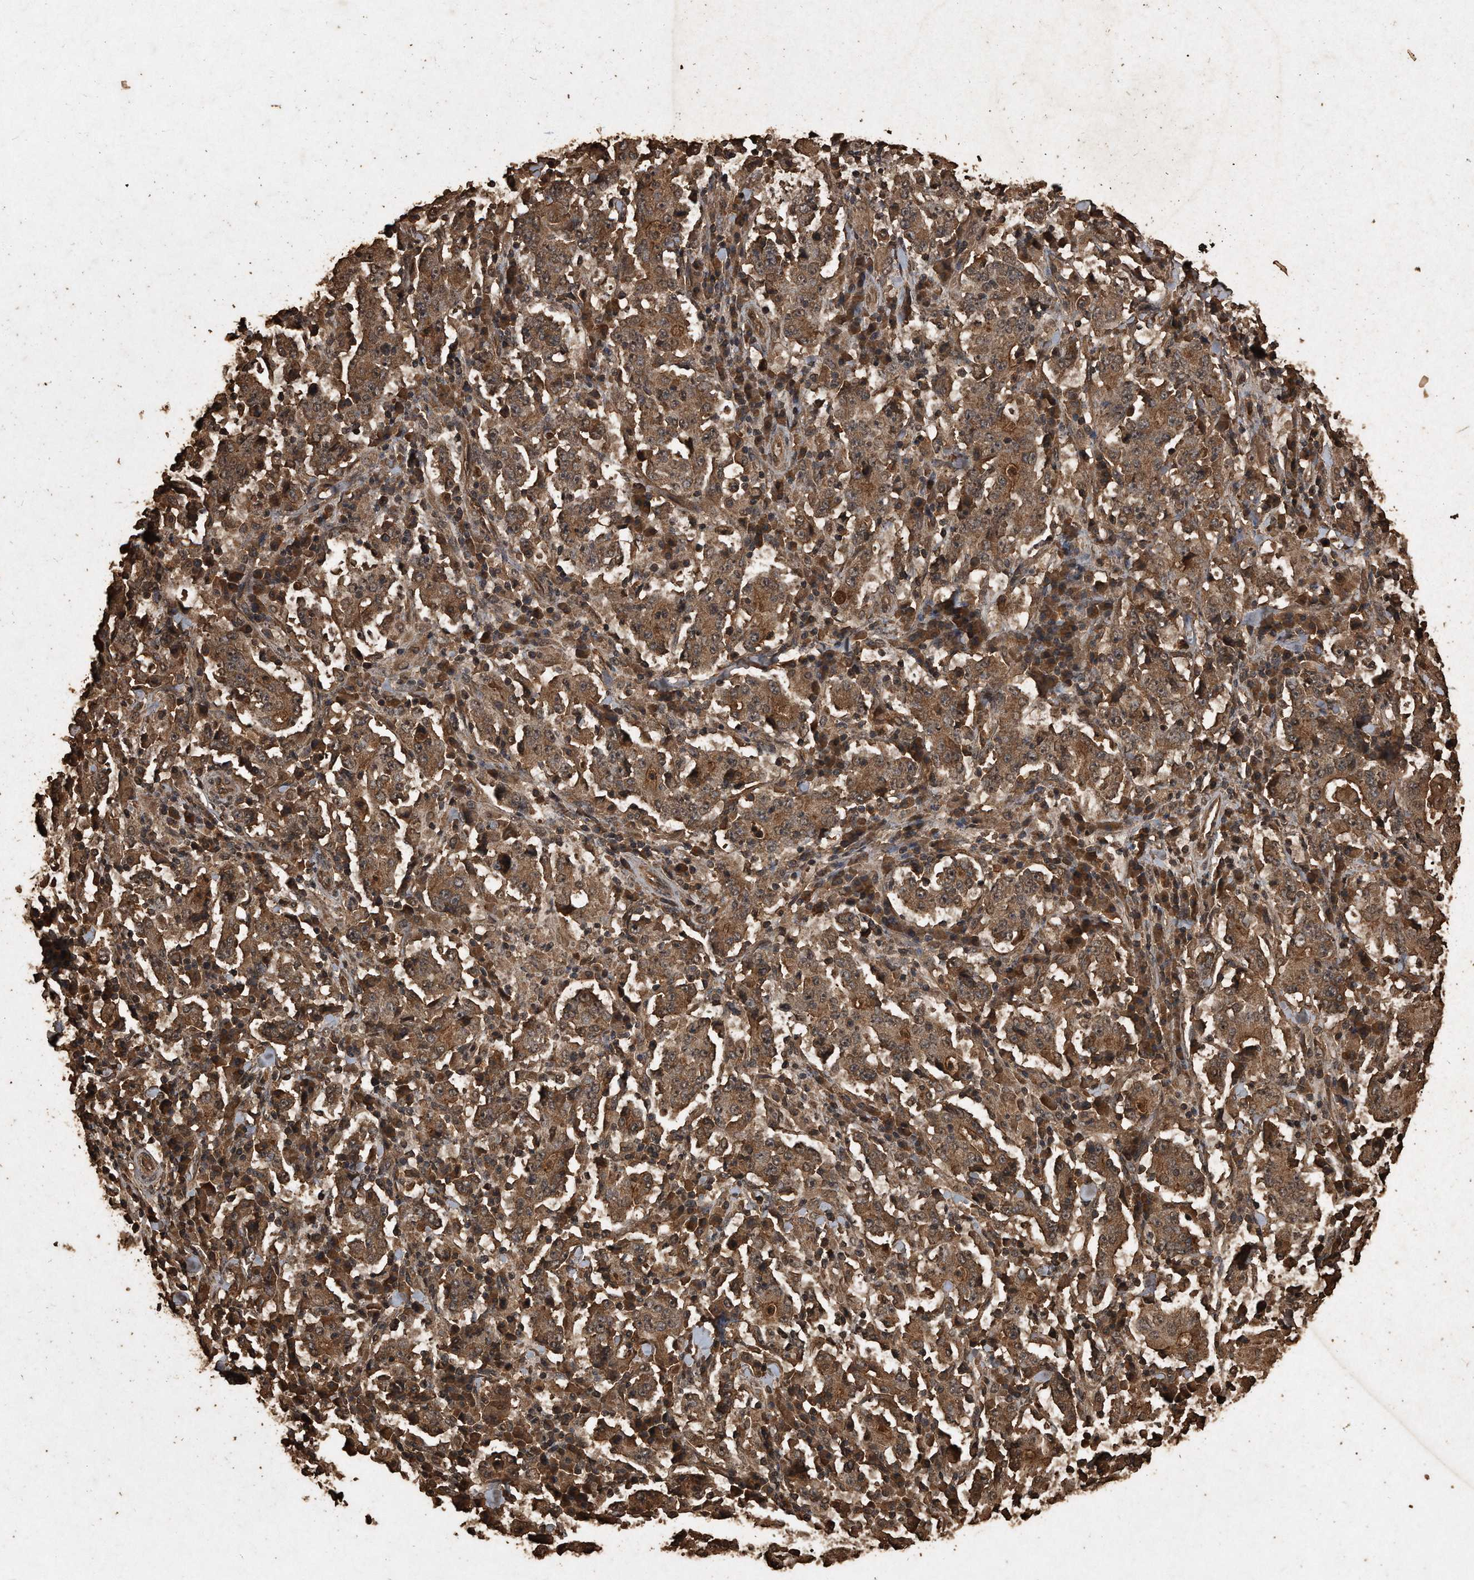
{"staining": {"intensity": "moderate", "quantity": ">75%", "location": "cytoplasmic/membranous"}, "tissue": "stomach cancer", "cell_type": "Tumor cells", "image_type": "cancer", "snomed": [{"axis": "morphology", "description": "Normal tissue, NOS"}, {"axis": "morphology", "description": "Adenocarcinoma, NOS"}, {"axis": "topography", "description": "Stomach, upper"}, {"axis": "topography", "description": "Stomach"}], "caption": "A medium amount of moderate cytoplasmic/membranous expression is present in about >75% of tumor cells in stomach cancer (adenocarcinoma) tissue.", "gene": "CFLAR", "patient": {"sex": "male", "age": 59}}